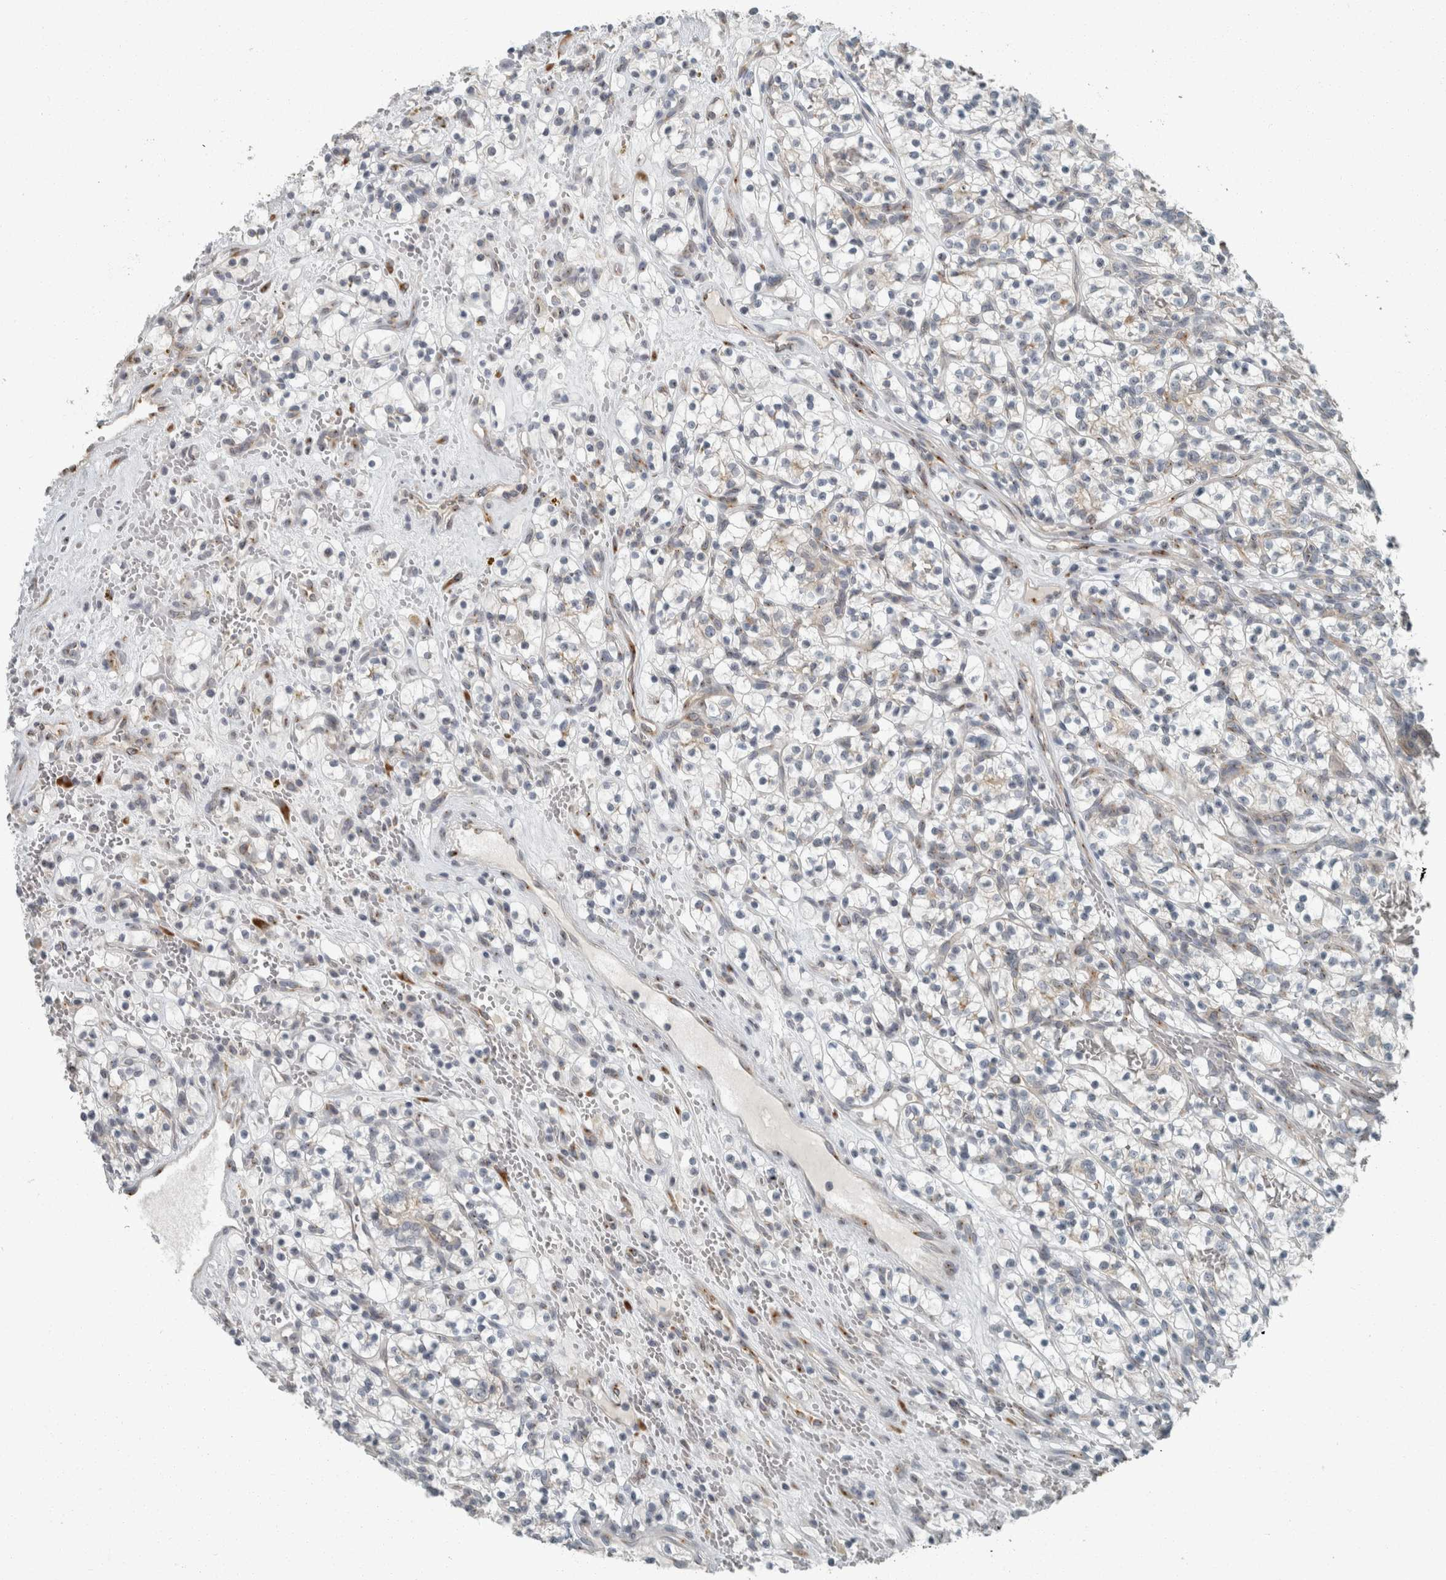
{"staining": {"intensity": "negative", "quantity": "none", "location": "none"}, "tissue": "renal cancer", "cell_type": "Tumor cells", "image_type": "cancer", "snomed": [{"axis": "morphology", "description": "Adenocarcinoma, NOS"}, {"axis": "topography", "description": "Kidney"}], "caption": "The image displays no significant positivity in tumor cells of renal adenocarcinoma.", "gene": "KIF1C", "patient": {"sex": "female", "age": 57}}